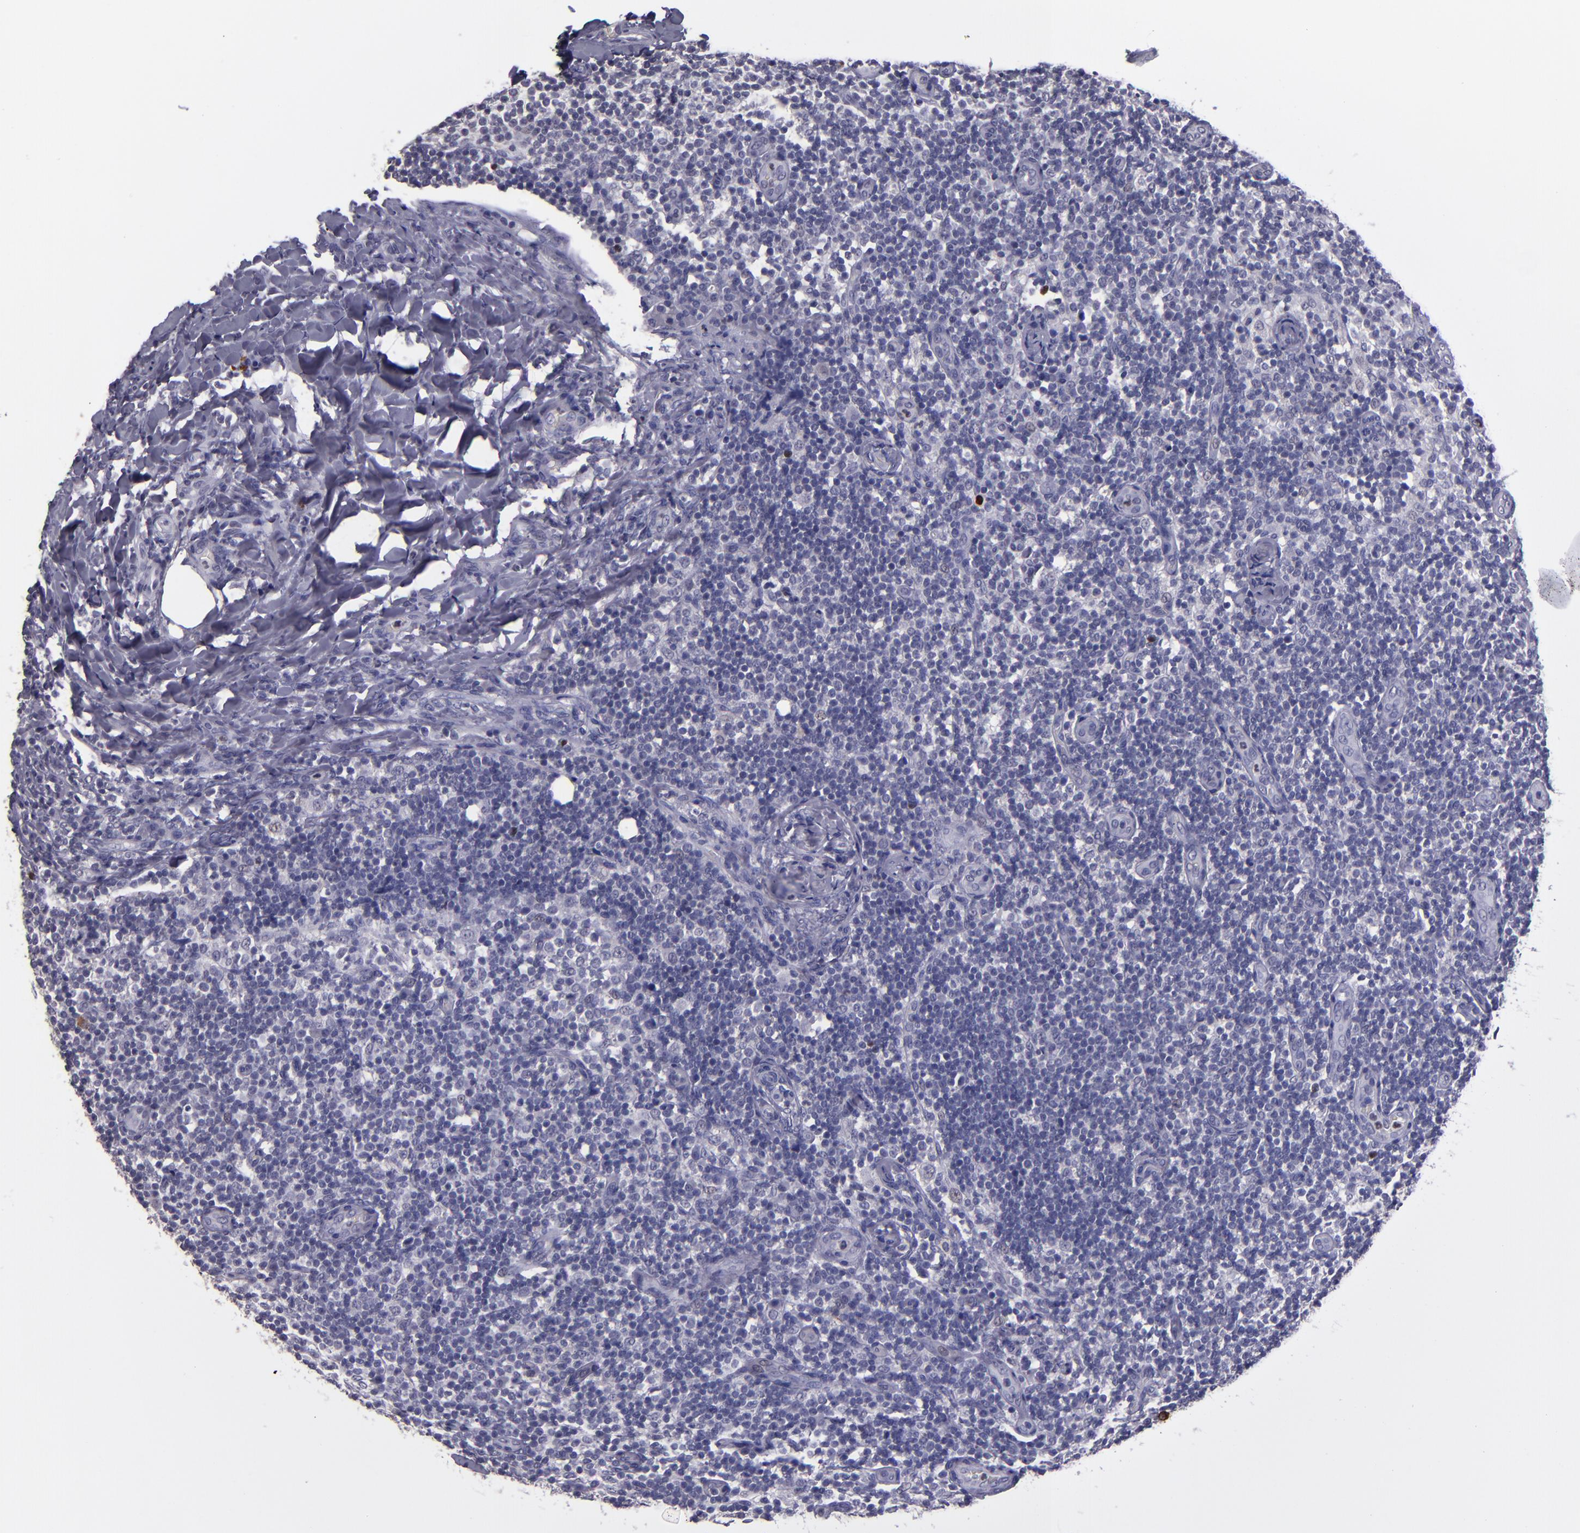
{"staining": {"intensity": "negative", "quantity": "none", "location": "none"}, "tissue": "lymph node", "cell_type": "Germinal center cells", "image_type": "normal", "snomed": [{"axis": "morphology", "description": "Normal tissue, NOS"}, {"axis": "morphology", "description": "Inflammation, NOS"}, {"axis": "topography", "description": "Lymph node"}], "caption": "This micrograph is of normal lymph node stained with IHC to label a protein in brown with the nuclei are counter-stained blue. There is no positivity in germinal center cells.", "gene": "CEBPE", "patient": {"sex": "male", "age": 46}}